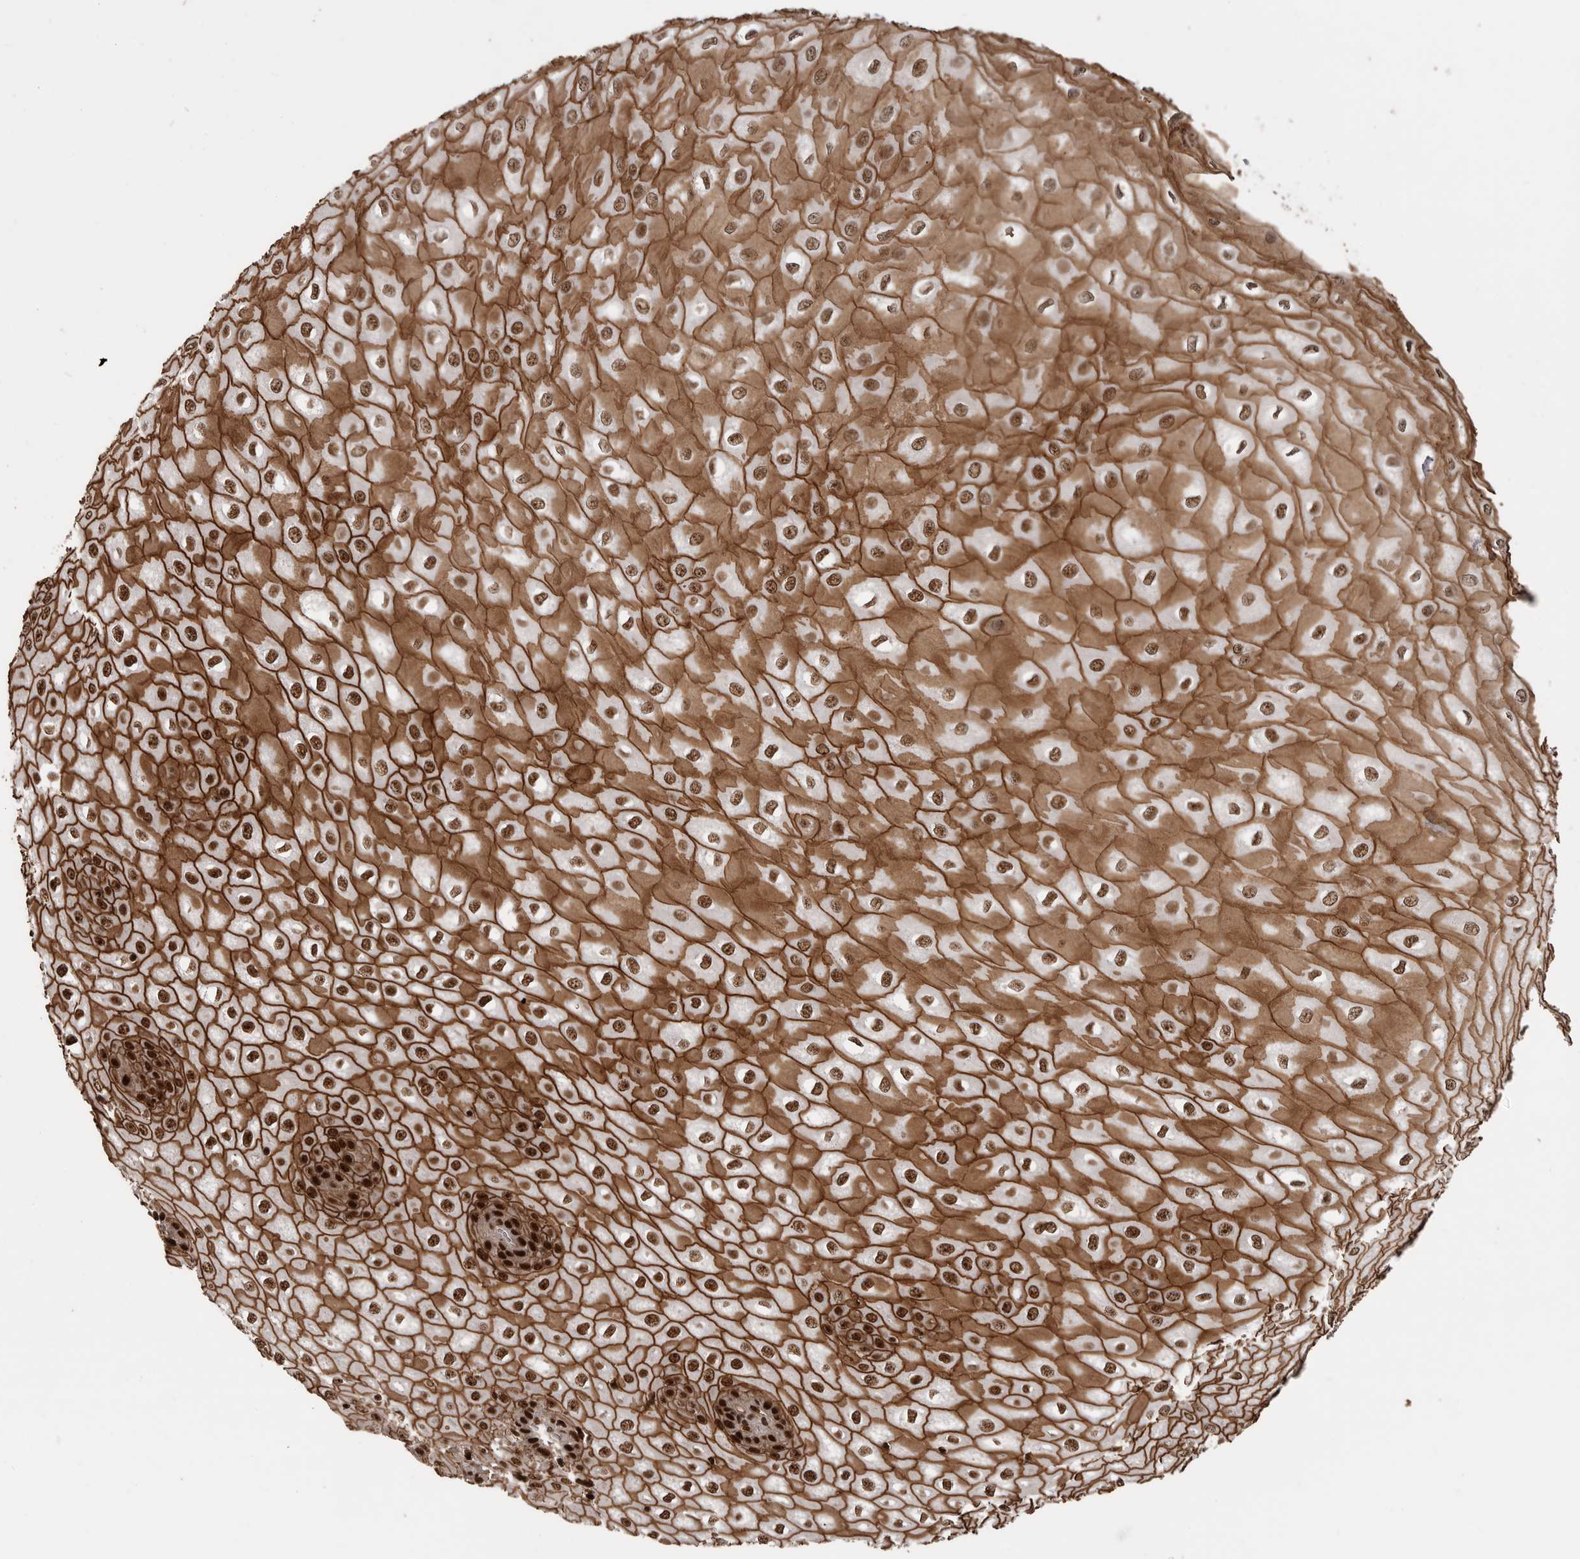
{"staining": {"intensity": "strong", "quantity": ">75%", "location": "cytoplasmic/membranous,nuclear"}, "tissue": "esophagus", "cell_type": "Squamous epithelial cells", "image_type": "normal", "snomed": [{"axis": "morphology", "description": "Normal tissue, NOS"}, {"axis": "topography", "description": "Esophagus"}], "caption": "This histopathology image displays IHC staining of normal human esophagus, with high strong cytoplasmic/membranous,nuclear positivity in approximately >75% of squamous epithelial cells.", "gene": "PPP1R8", "patient": {"sex": "male", "age": 60}}